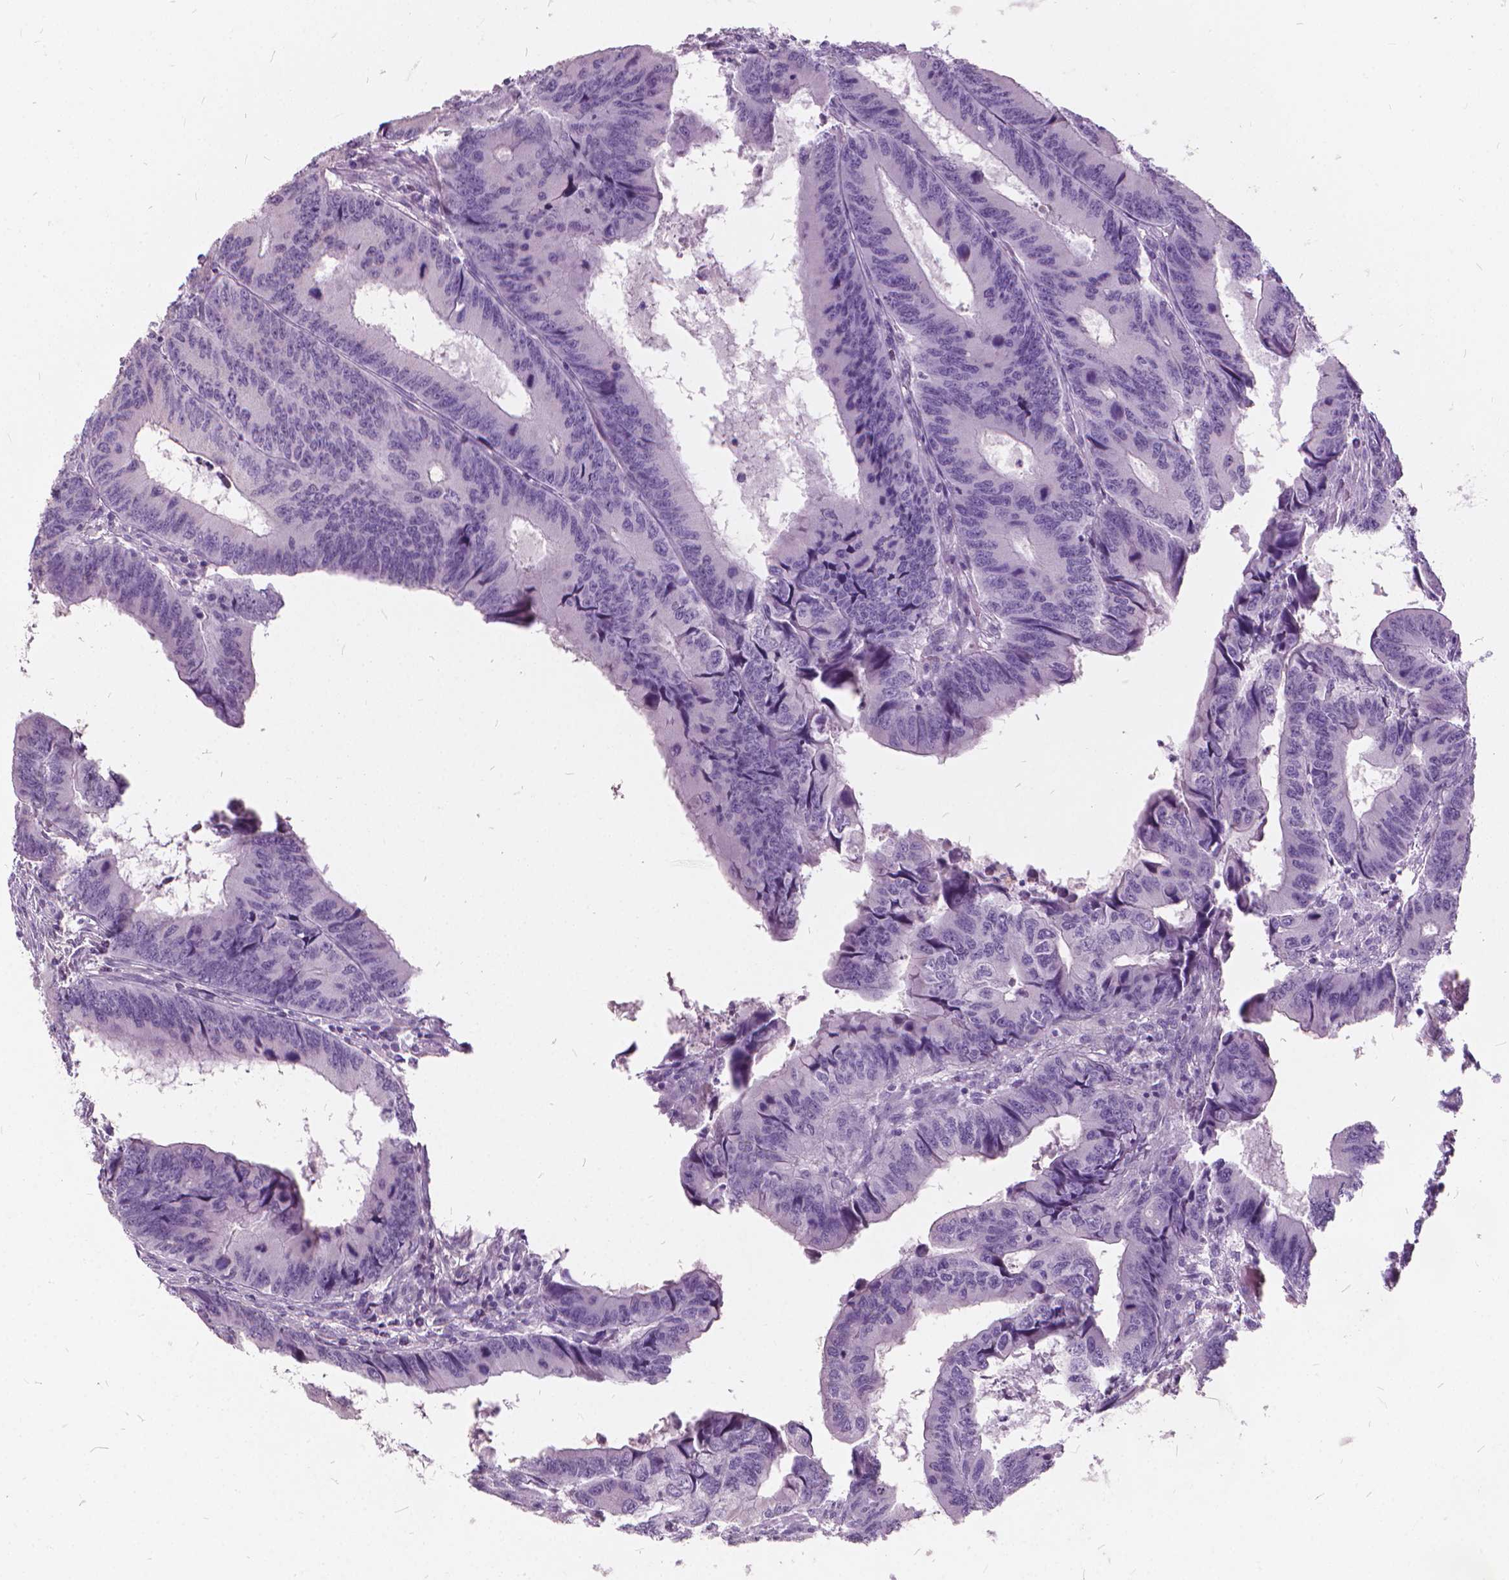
{"staining": {"intensity": "negative", "quantity": "none", "location": "none"}, "tissue": "colorectal cancer", "cell_type": "Tumor cells", "image_type": "cancer", "snomed": [{"axis": "morphology", "description": "Adenocarcinoma, NOS"}, {"axis": "topography", "description": "Colon"}], "caption": "Colorectal adenocarcinoma was stained to show a protein in brown. There is no significant positivity in tumor cells.", "gene": "DNM1", "patient": {"sex": "male", "age": 53}}